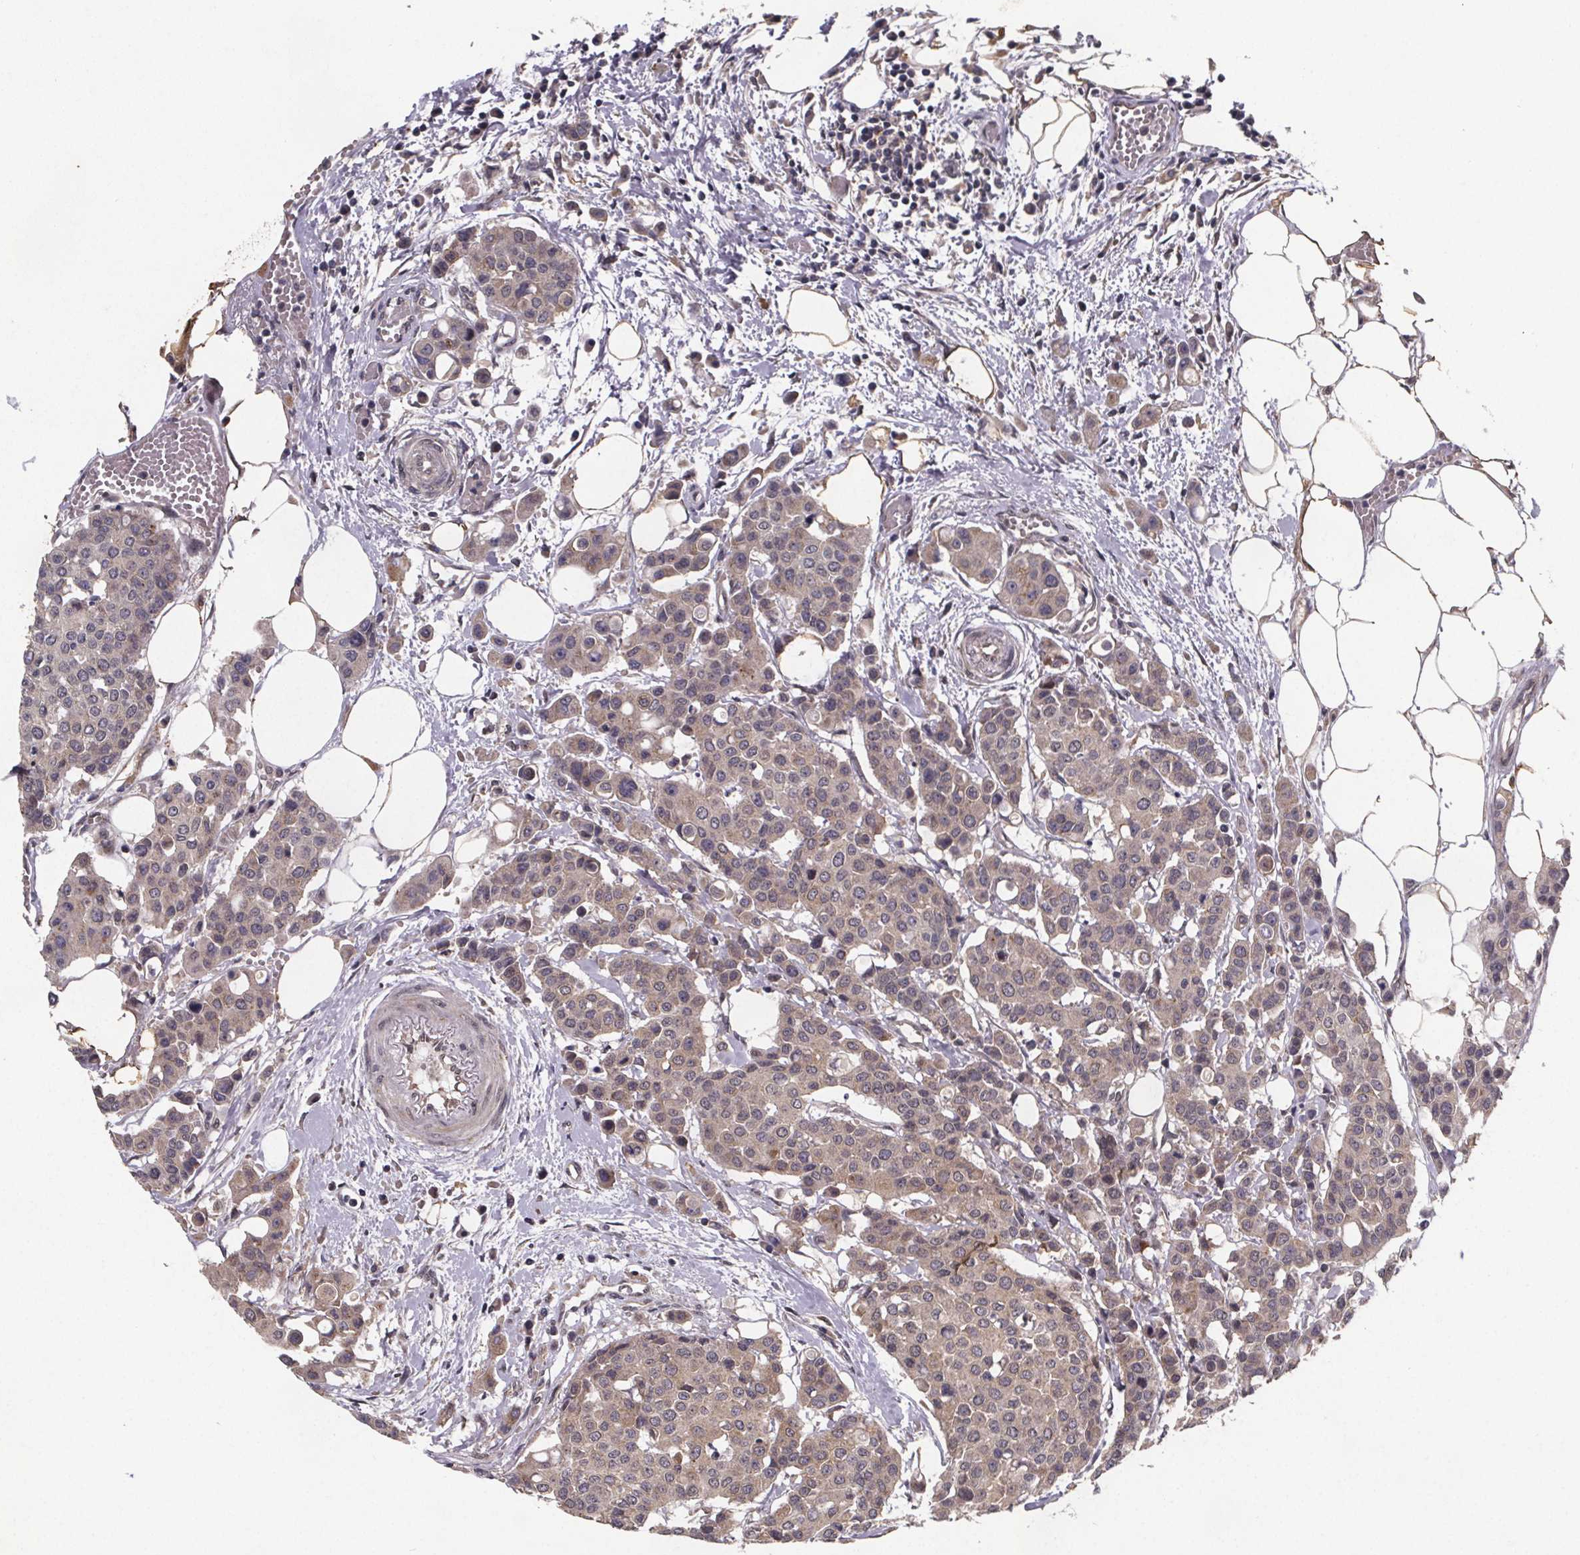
{"staining": {"intensity": "weak", "quantity": "25%-75%", "location": "cytoplasmic/membranous"}, "tissue": "carcinoid", "cell_type": "Tumor cells", "image_type": "cancer", "snomed": [{"axis": "morphology", "description": "Carcinoid, malignant, NOS"}, {"axis": "topography", "description": "Colon"}], "caption": "Tumor cells reveal low levels of weak cytoplasmic/membranous staining in about 25%-75% of cells in human malignant carcinoid.", "gene": "PIERCE2", "patient": {"sex": "male", "age": 81}}